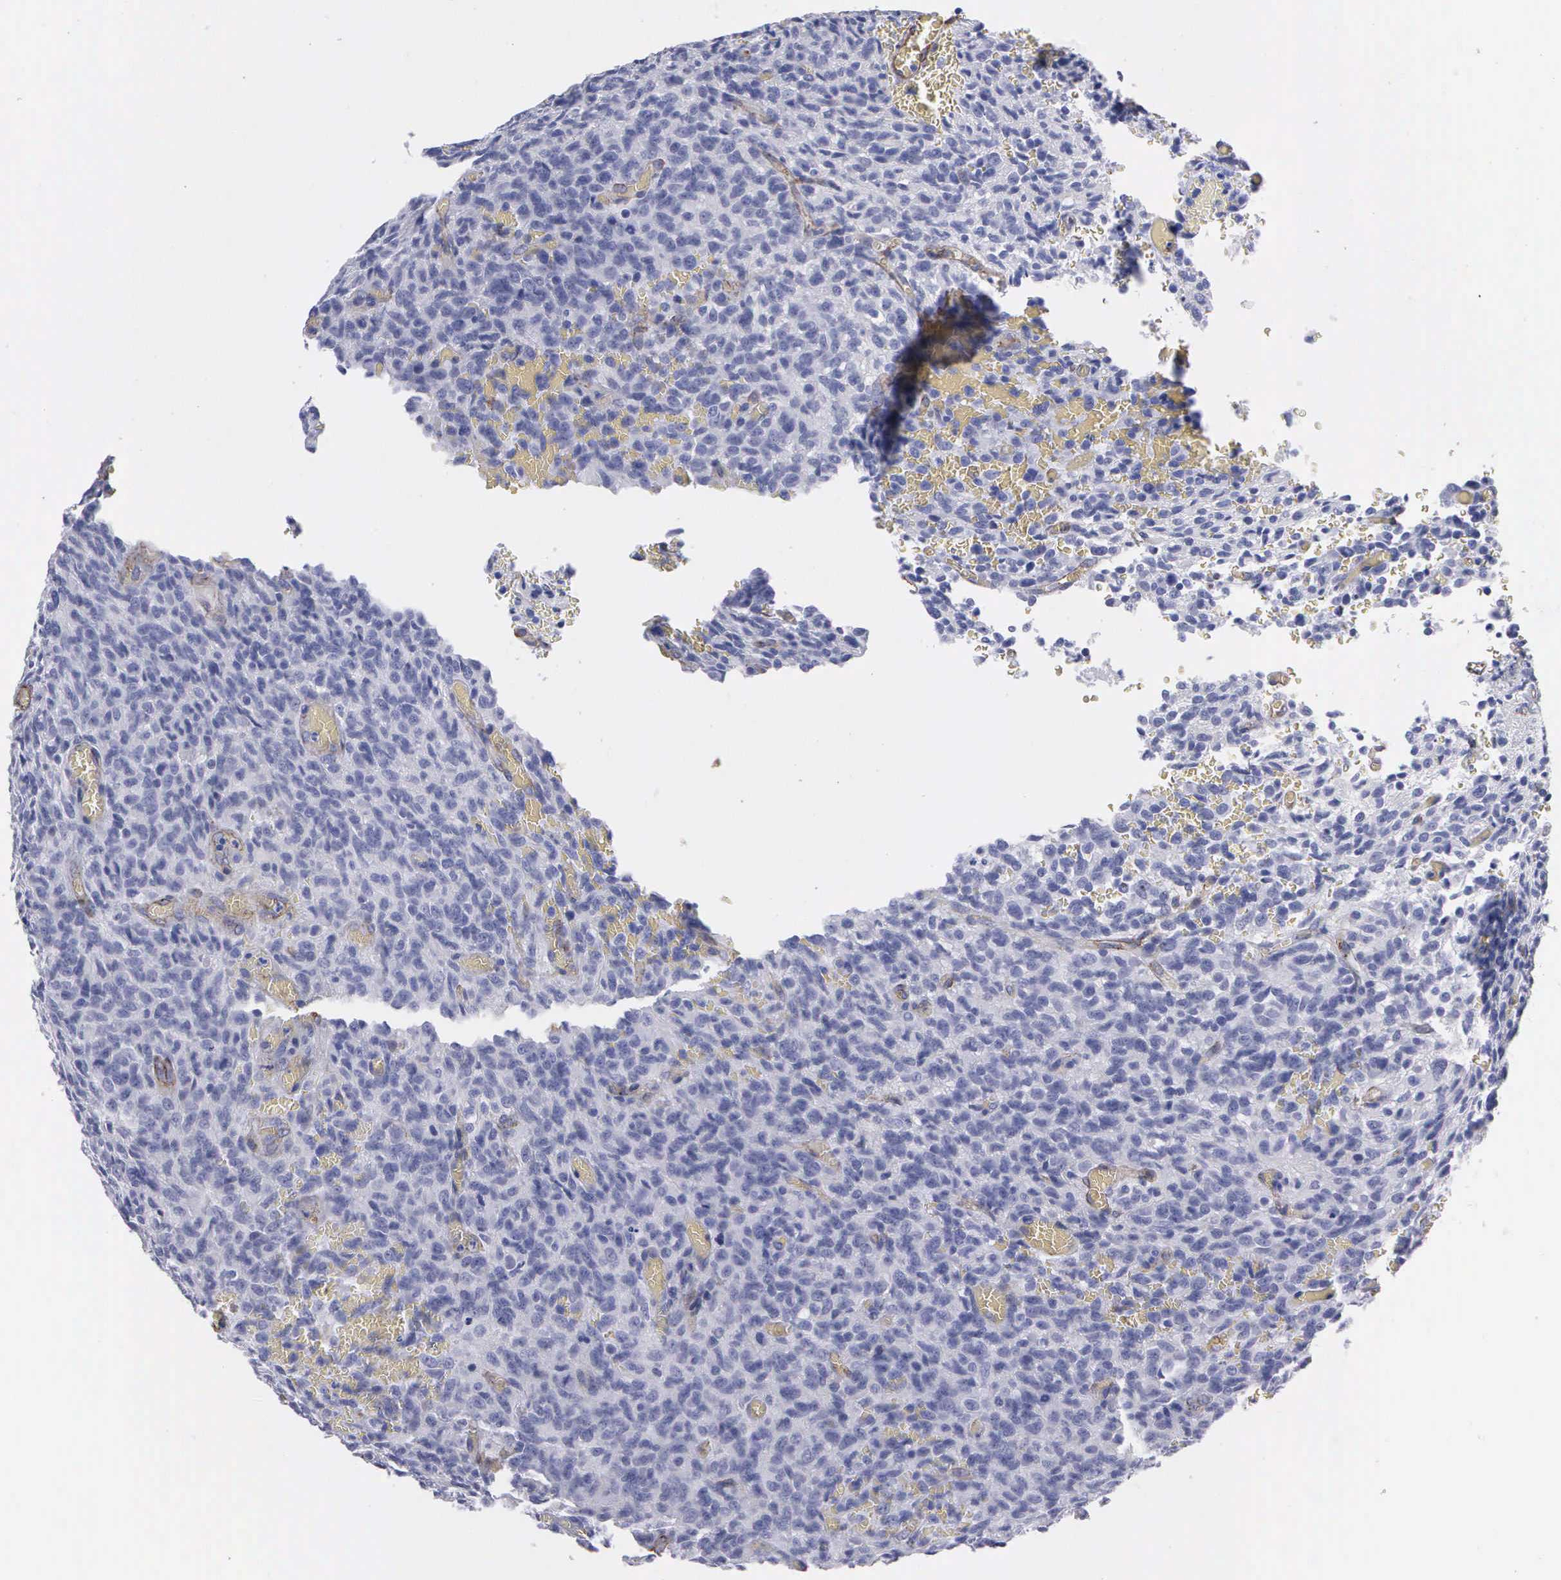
{"staining": {"intensity": "negative", "quantity": "none", "location": "none"}, "tissue": "glioma", "cell_type": "Tumor cells", "image_type": "cancer", "snomed": [{"axis": "morphology", "description": "Glioma, malignant, High grade"}, {"axis": "topography", "description": "Brain"}], "caption": "Protein analysis of malignant glioma (high-grade) displays no significant expression in tumor cells. Brightfield microscopy of immunohistochemistry stained with DAB (brown) and hematoxylin (blue), captured at high magnification.", "gene": "MAGEB10", "patient": {"sex": "male", "age": 56}}